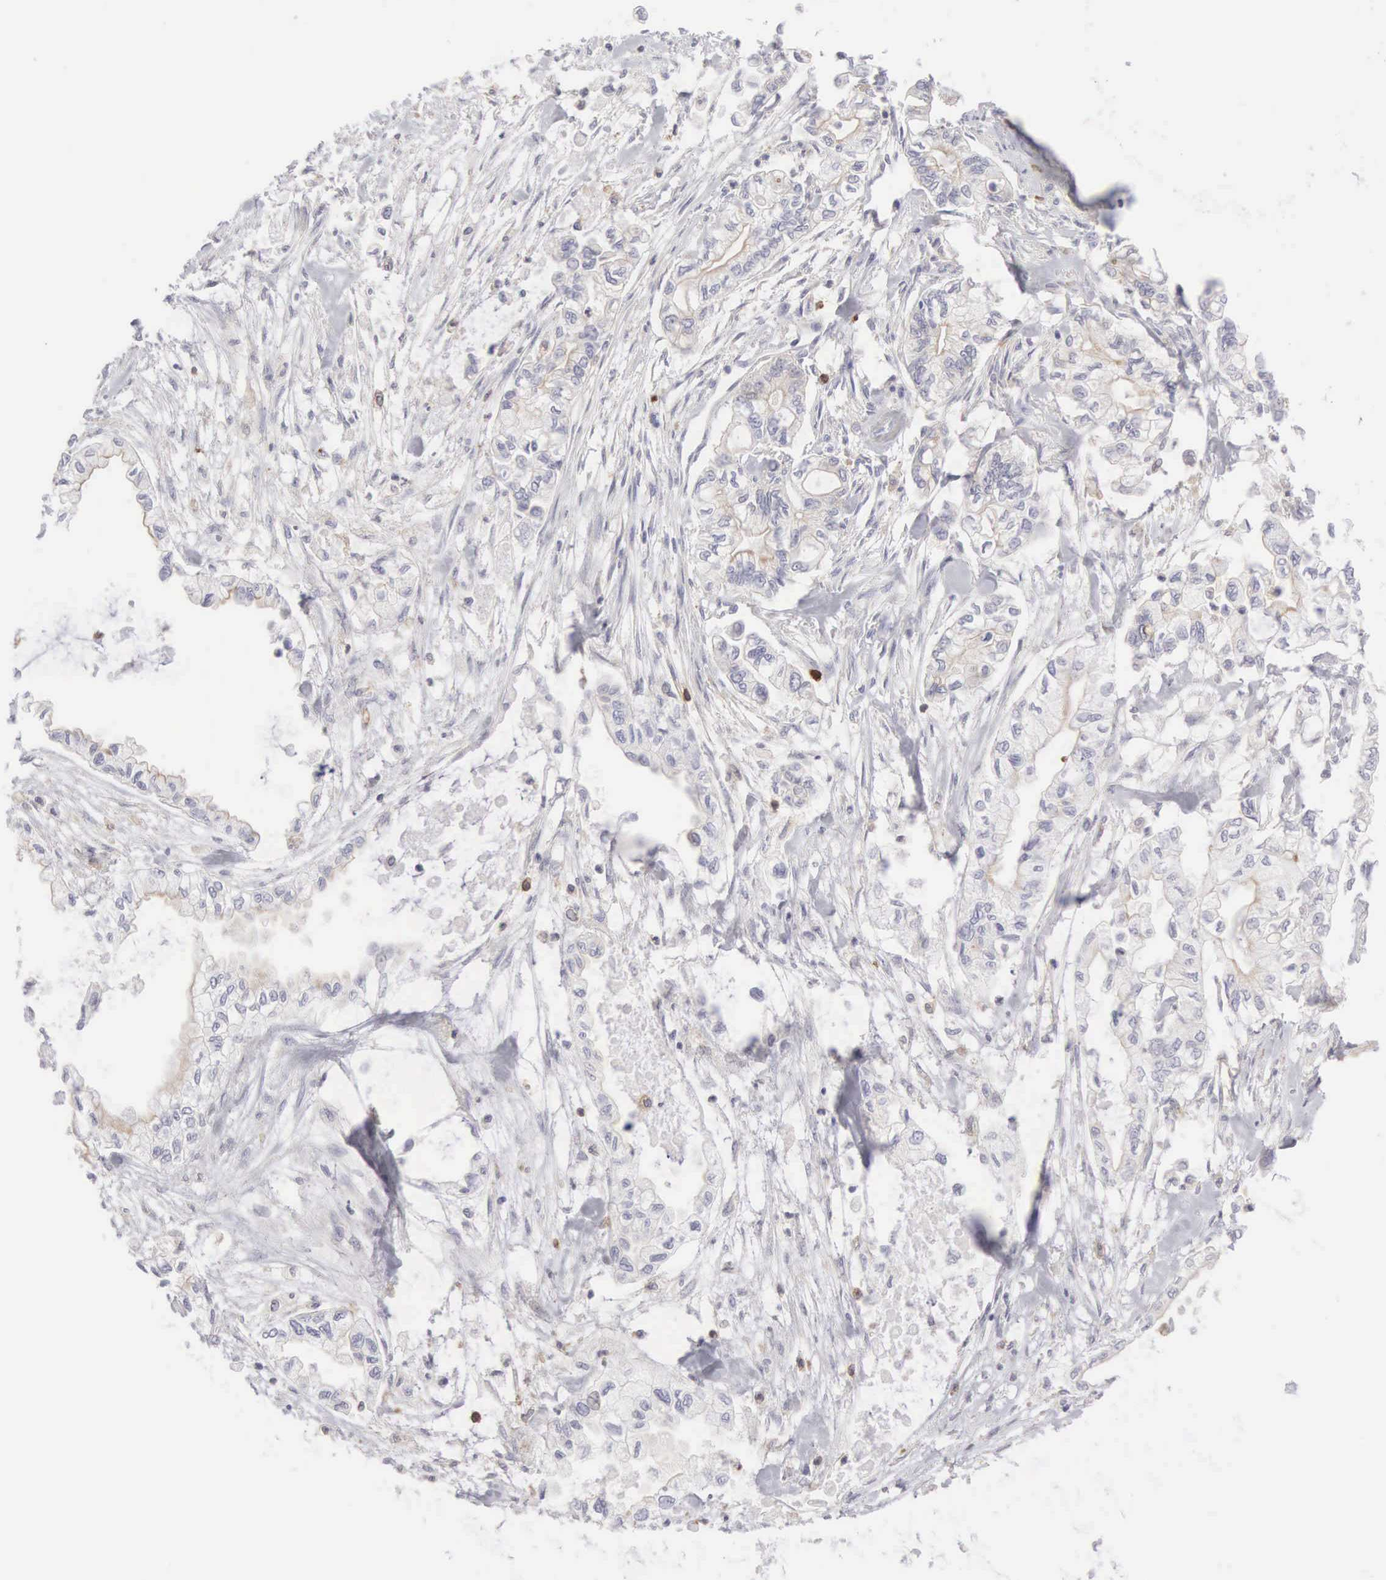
{"staining": {"intensity": "negative", "quantity": "none", "location": "none"}, "tissue": "pancreatic cancer", "cell_type": "Tumor cells", "image_type": "cancer", "snomed": [{"axis": "morphology", "description": "Adenocarcinoma, NOS"}, {"axis": "topography", "description": "Pancreas"}], "caption": "Immunohistochemistry of human pancreatic adenocarcinoma exhibits no positivity in tumor cells. (DAB IHC with hematoxylin counter stain).", "gene": "SH3BP1", "patient": {"sex": "male", "age": 79}}